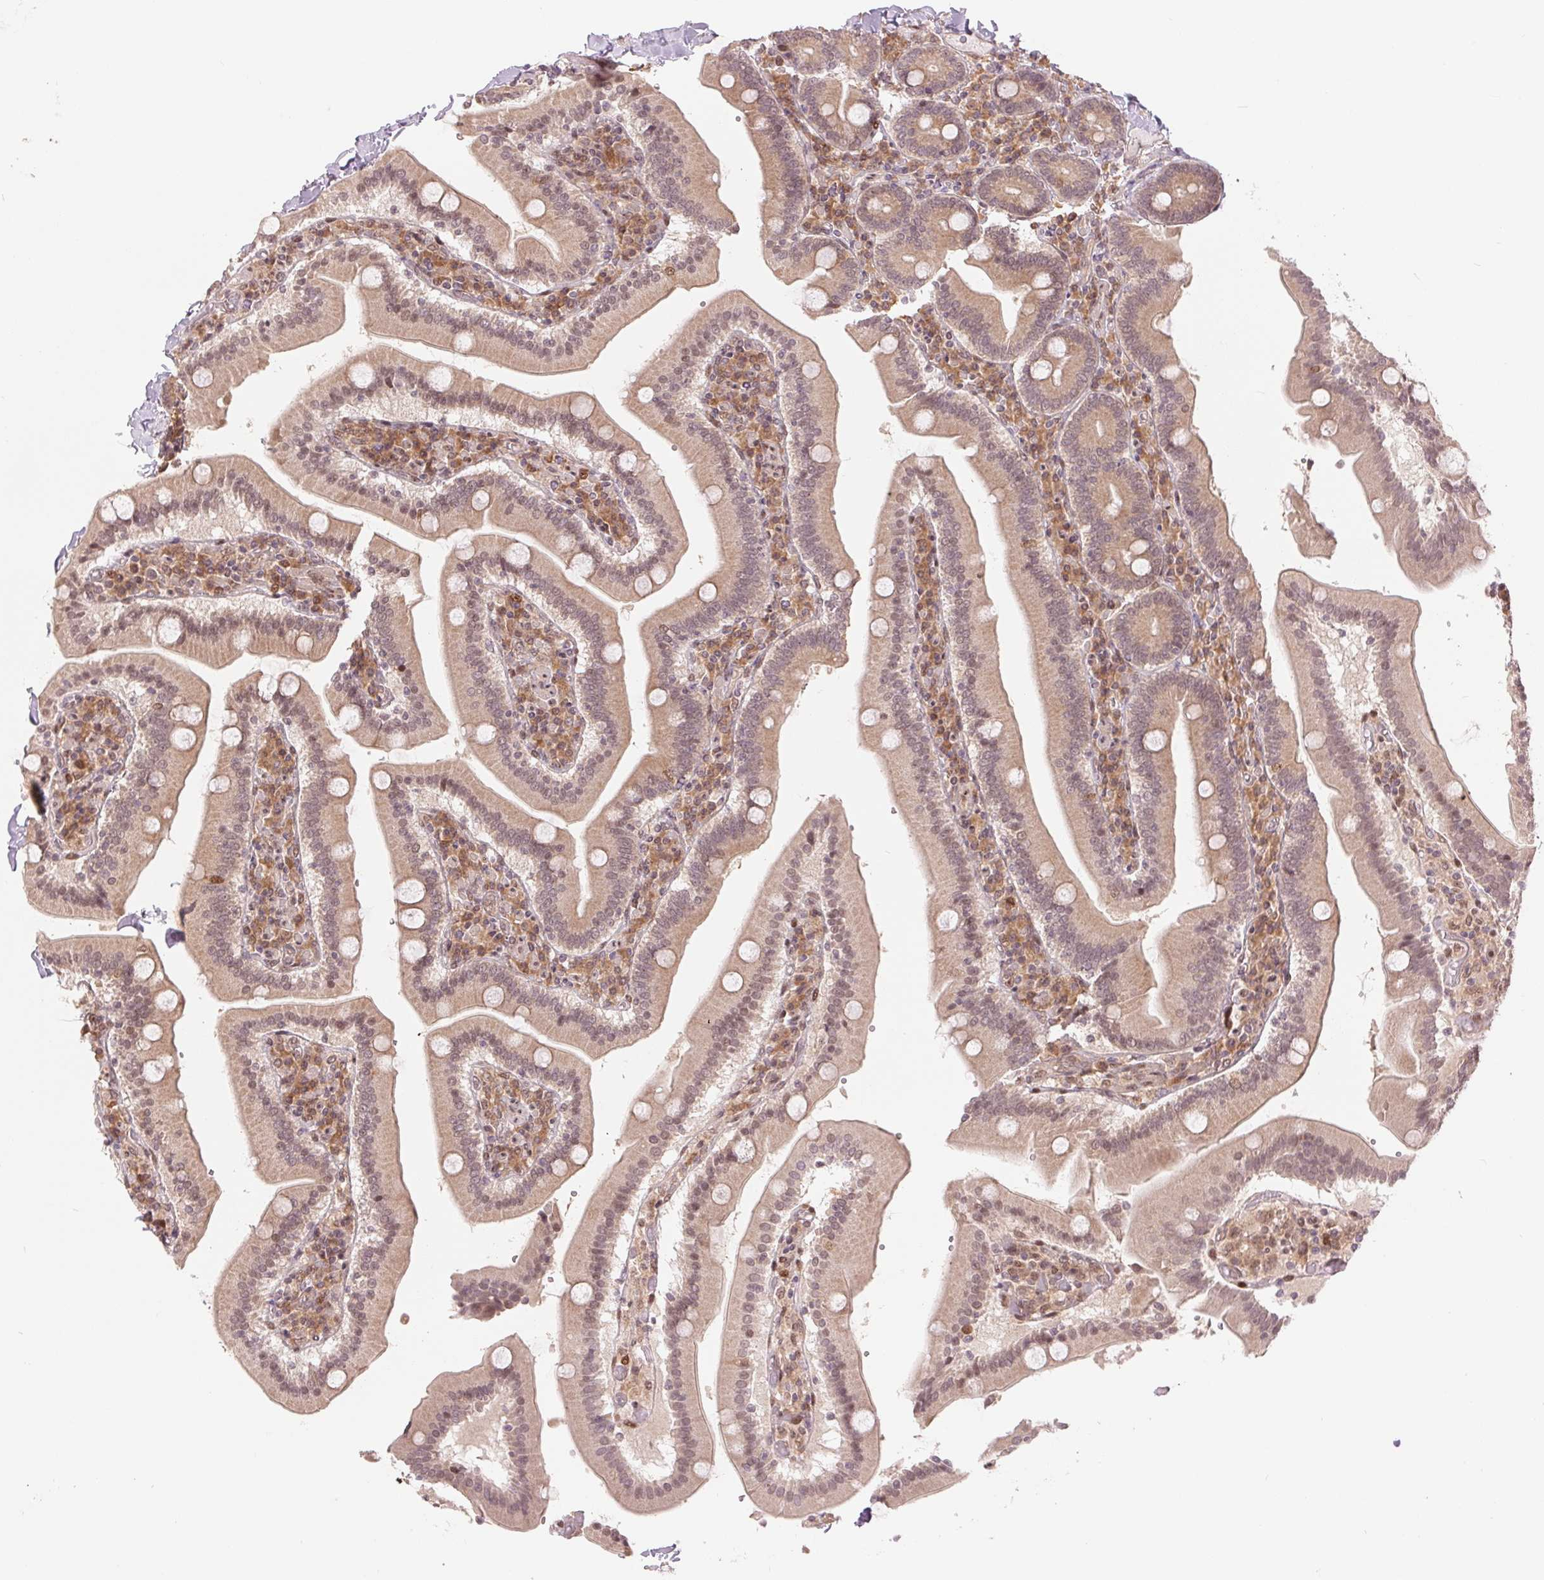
{"staining": {"intensity": "moderate", "quantity": "25%-75%", "location": "cytoplasmic/membranous"}, "tissue": "duodenum", "cell_type": "Glandular cells", "image_type": "normal", "snomed": [{"axis": "morphology", "description": "Normal tissue, NOS"}, {"axis": "topography", "description": "Duodenum"}], "caption": "This is a photomicrograph of IHC staining of benign duodenum, which shows moderate expression in the cytoplasmic/membranous of glandular cells.", "gene": "ERI3", "patient": {"sex": "female", "age": 62}}